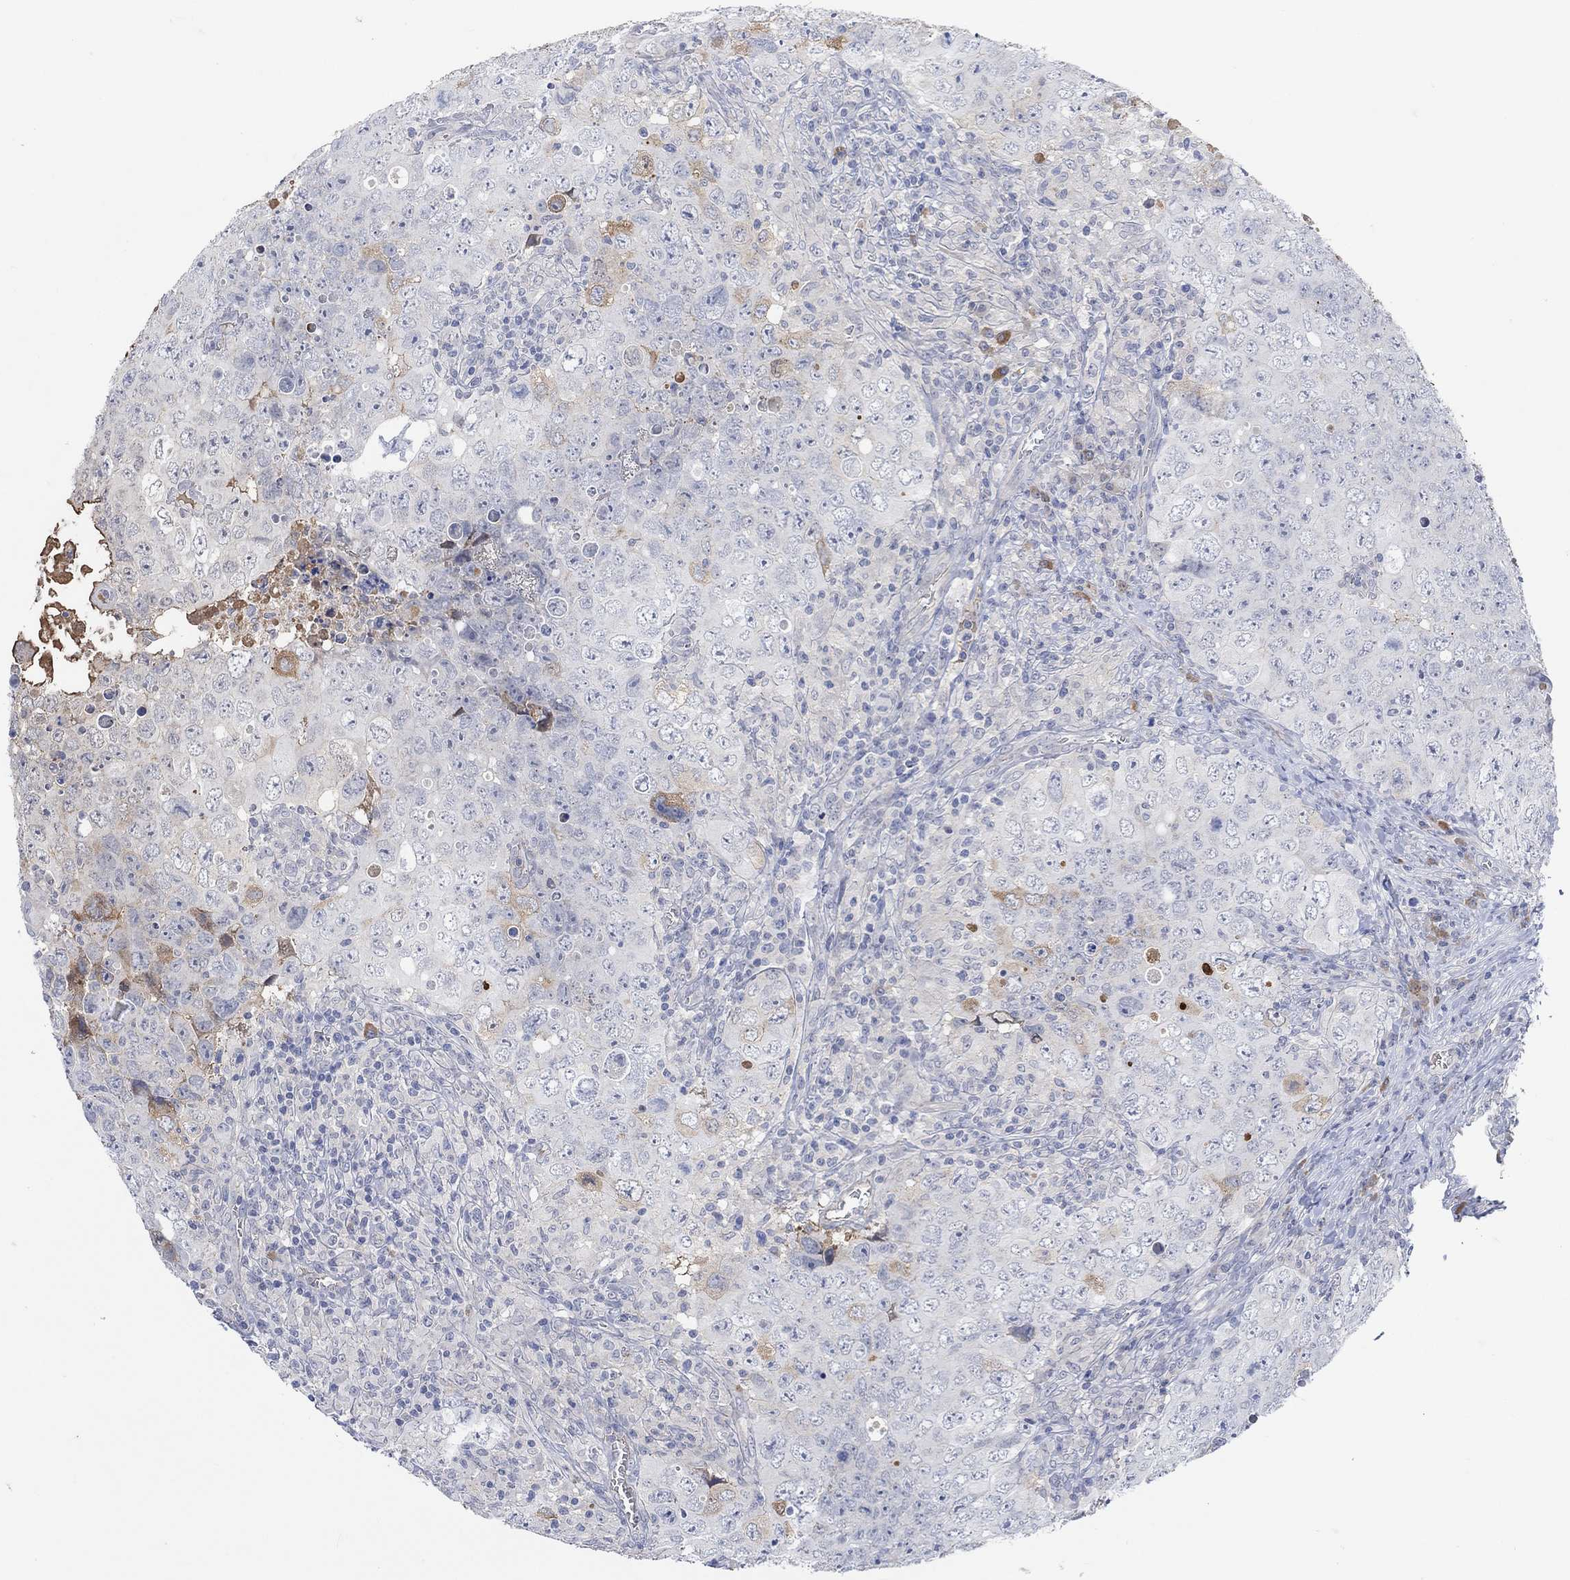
{"staining": {"intensity": "negative", "quantity": "none", "location": "none"}, "tissue": "testis cancer", "cell_type": "Tumor cells", "image_type": "cancer", "snomed": [{"axis": "morphology", "description": "Seminoma, NOS"}, {"axis": "topography", "description": "Testis"}], "caption": "Immunohistochemistry (IHC) micrograph of testis cancer stained for a protein (brown), which exhibits no expression in tumor cells.", "gene": "MSTN", "patient": {"sex": "male", "age": 34}}